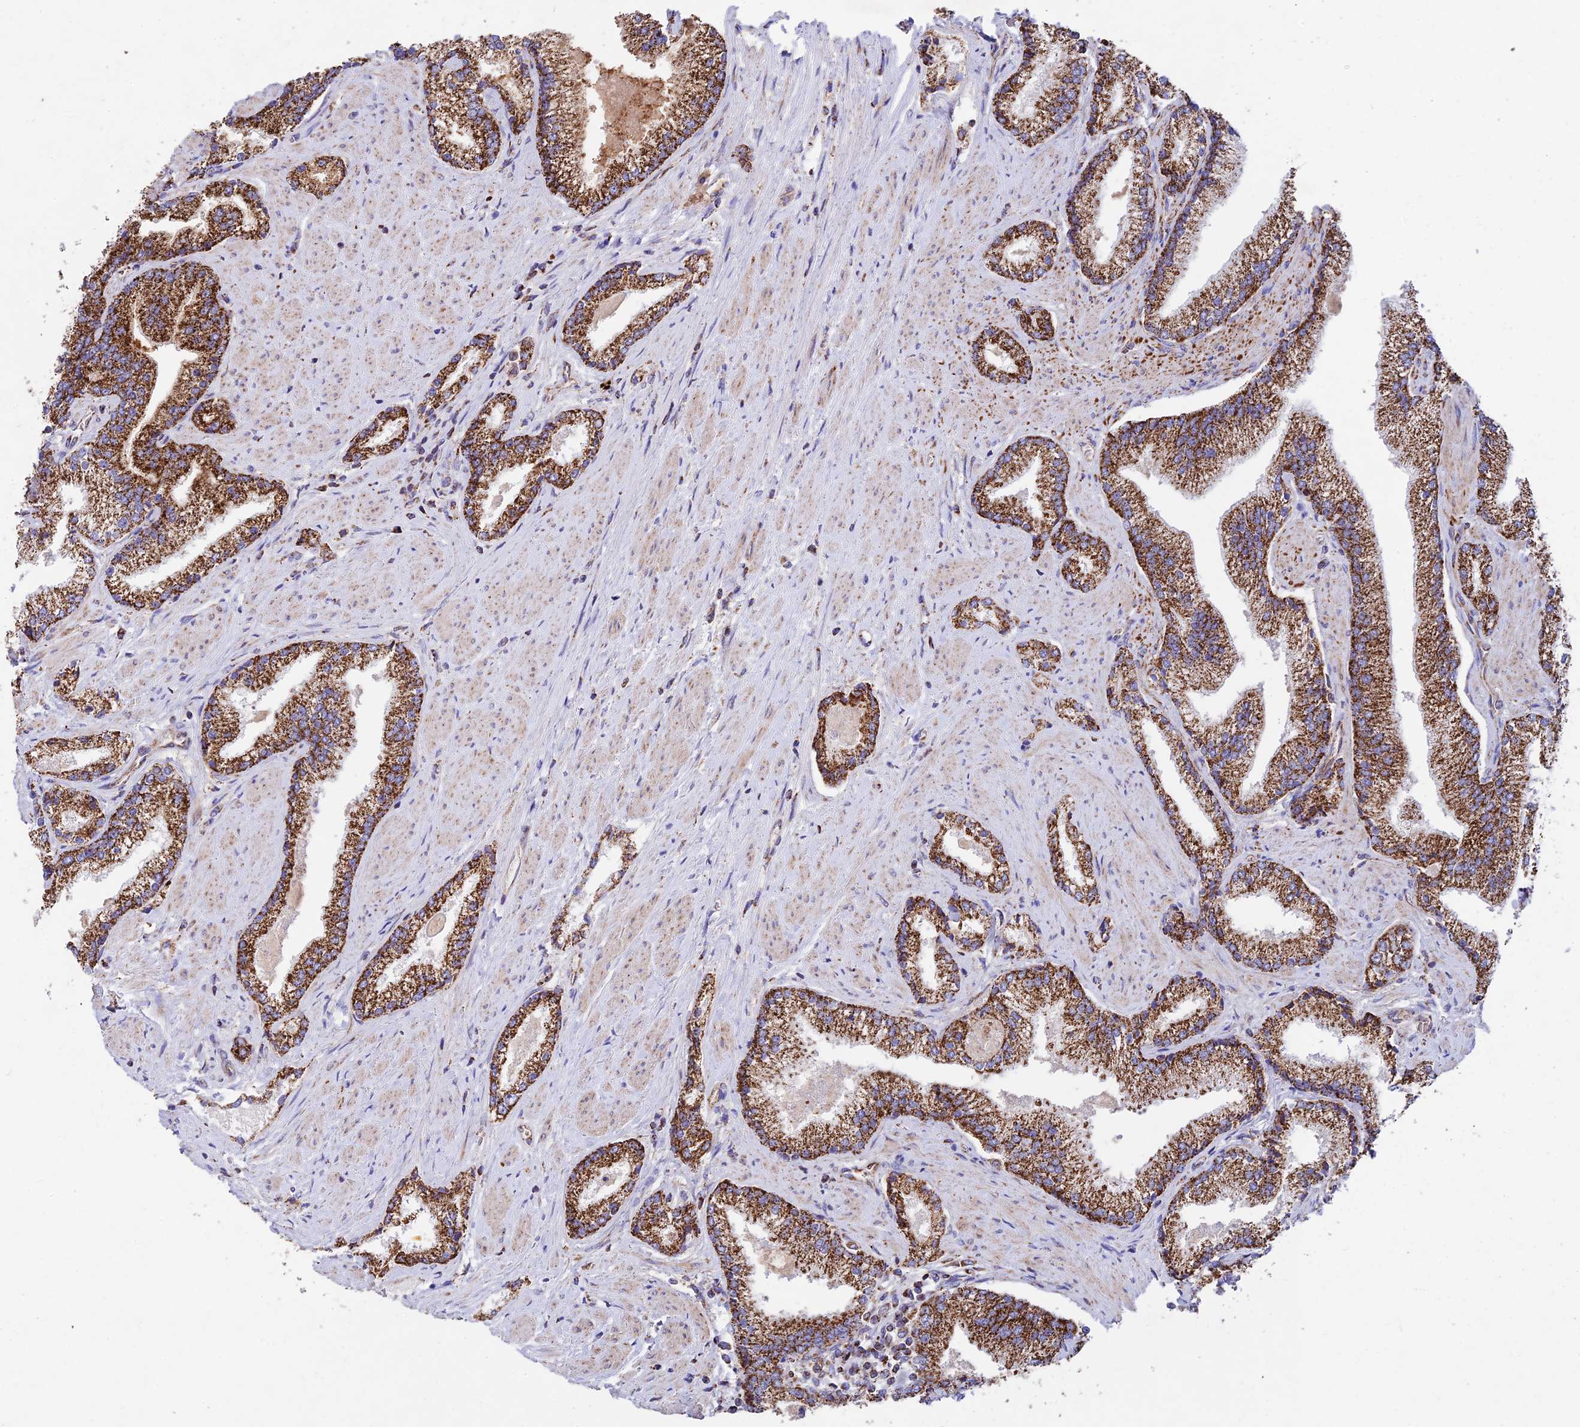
{"staining": {"intensity": "strong", "quantity": ">75%", "location": "cytoplasmic/membranous"}, "tissue": "prostate cancer", "cell_type": "Tumor cells", "image_type": "cancer", "snomed": [{"axis": "morphology", "description": "Adenocarcinoma, High grade"}, {"axis": "topography", "description": "Prostate"}], "caption": "Protein staining reveals strong cytoplasmic/membranous positivity in about >75% of tumor cells in prostate cancer.", "gene": "KHDC3L", "patient": {"sex": "male", "age": 67}}